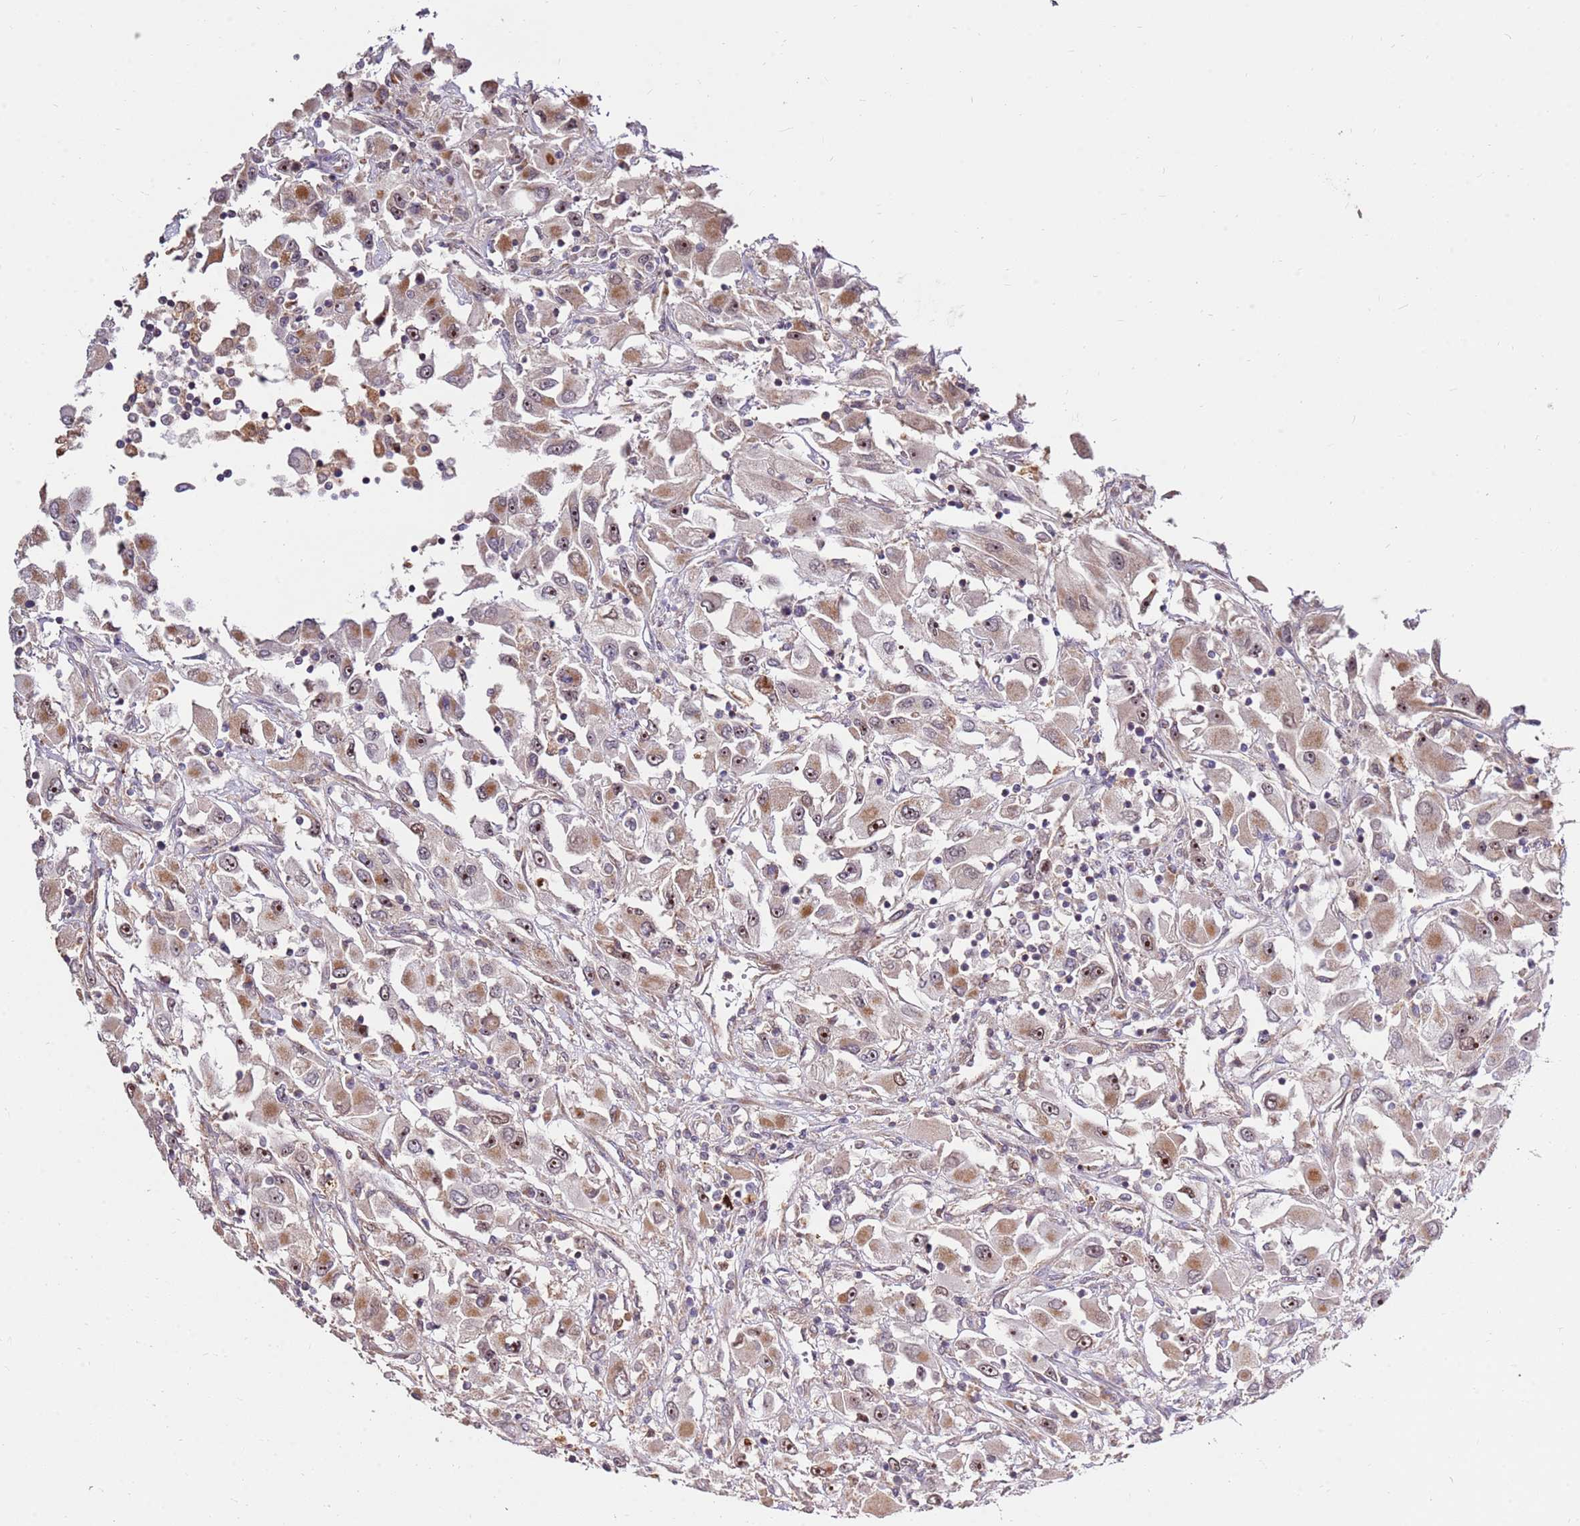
{"staining": {"intensity": "moderate", "quantity": ">75%", "location": "cytoplasmic/membranous,nuclear"}, "tissue": "renal cancer", "cell_type": "Tumor cells", "image_type": "cancer", "snomed": [{"axis": "morphology", "description": "Adenocarcinoma, NOS"}, {"axis": "topography", "description": "Kidney"}], "caption": "Immunohistochemistry (IHC) of human renal cancer (adenocarcinoma) displays medium levels of moderate cytoplasmic/membranous and nuclear staining in about >75% of tumor cells.", "gene": "KIF25", "patient": {"sex": "female", "age": 52}}